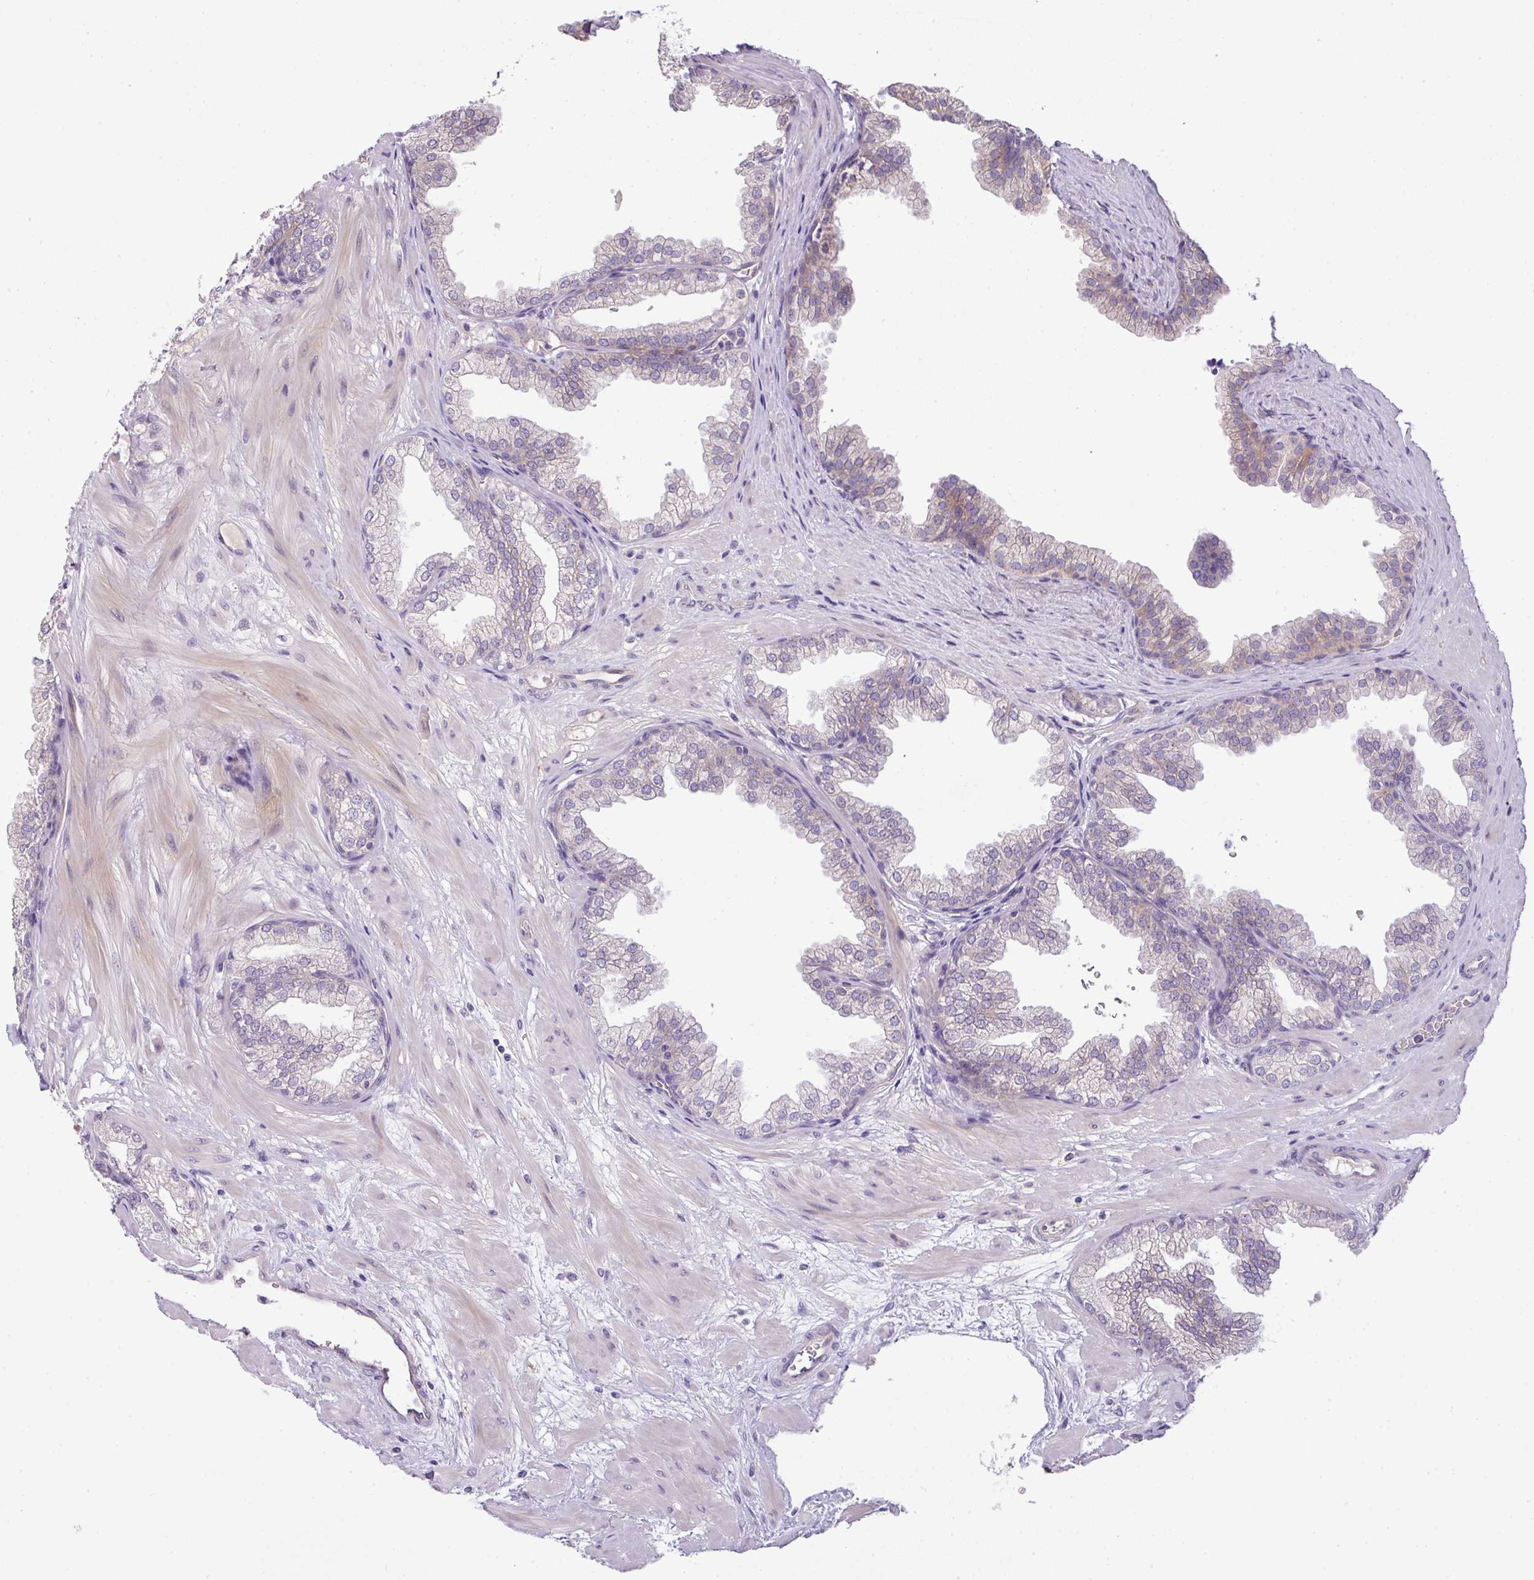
{"staining": {"intensity": "weak", "quantity": "<25%", "location": "cytoplasmic/membranous"}, "tissue": "prostate", "cell_type": "Glandular cells", "image_type": "normal", "snomed": [{"axis": "morphology", "description": "Normal tissue, NOS"}, {"axis": "topography", "description": "Prostate"}], "caption": "Immunohistochemistry (IHC) histopathology image of normal prostate stained for a protein (brown), which displays no expression in glandular cells.", "gene": "PIK3R5", "patient": {"sex": "male", "age": 37}}